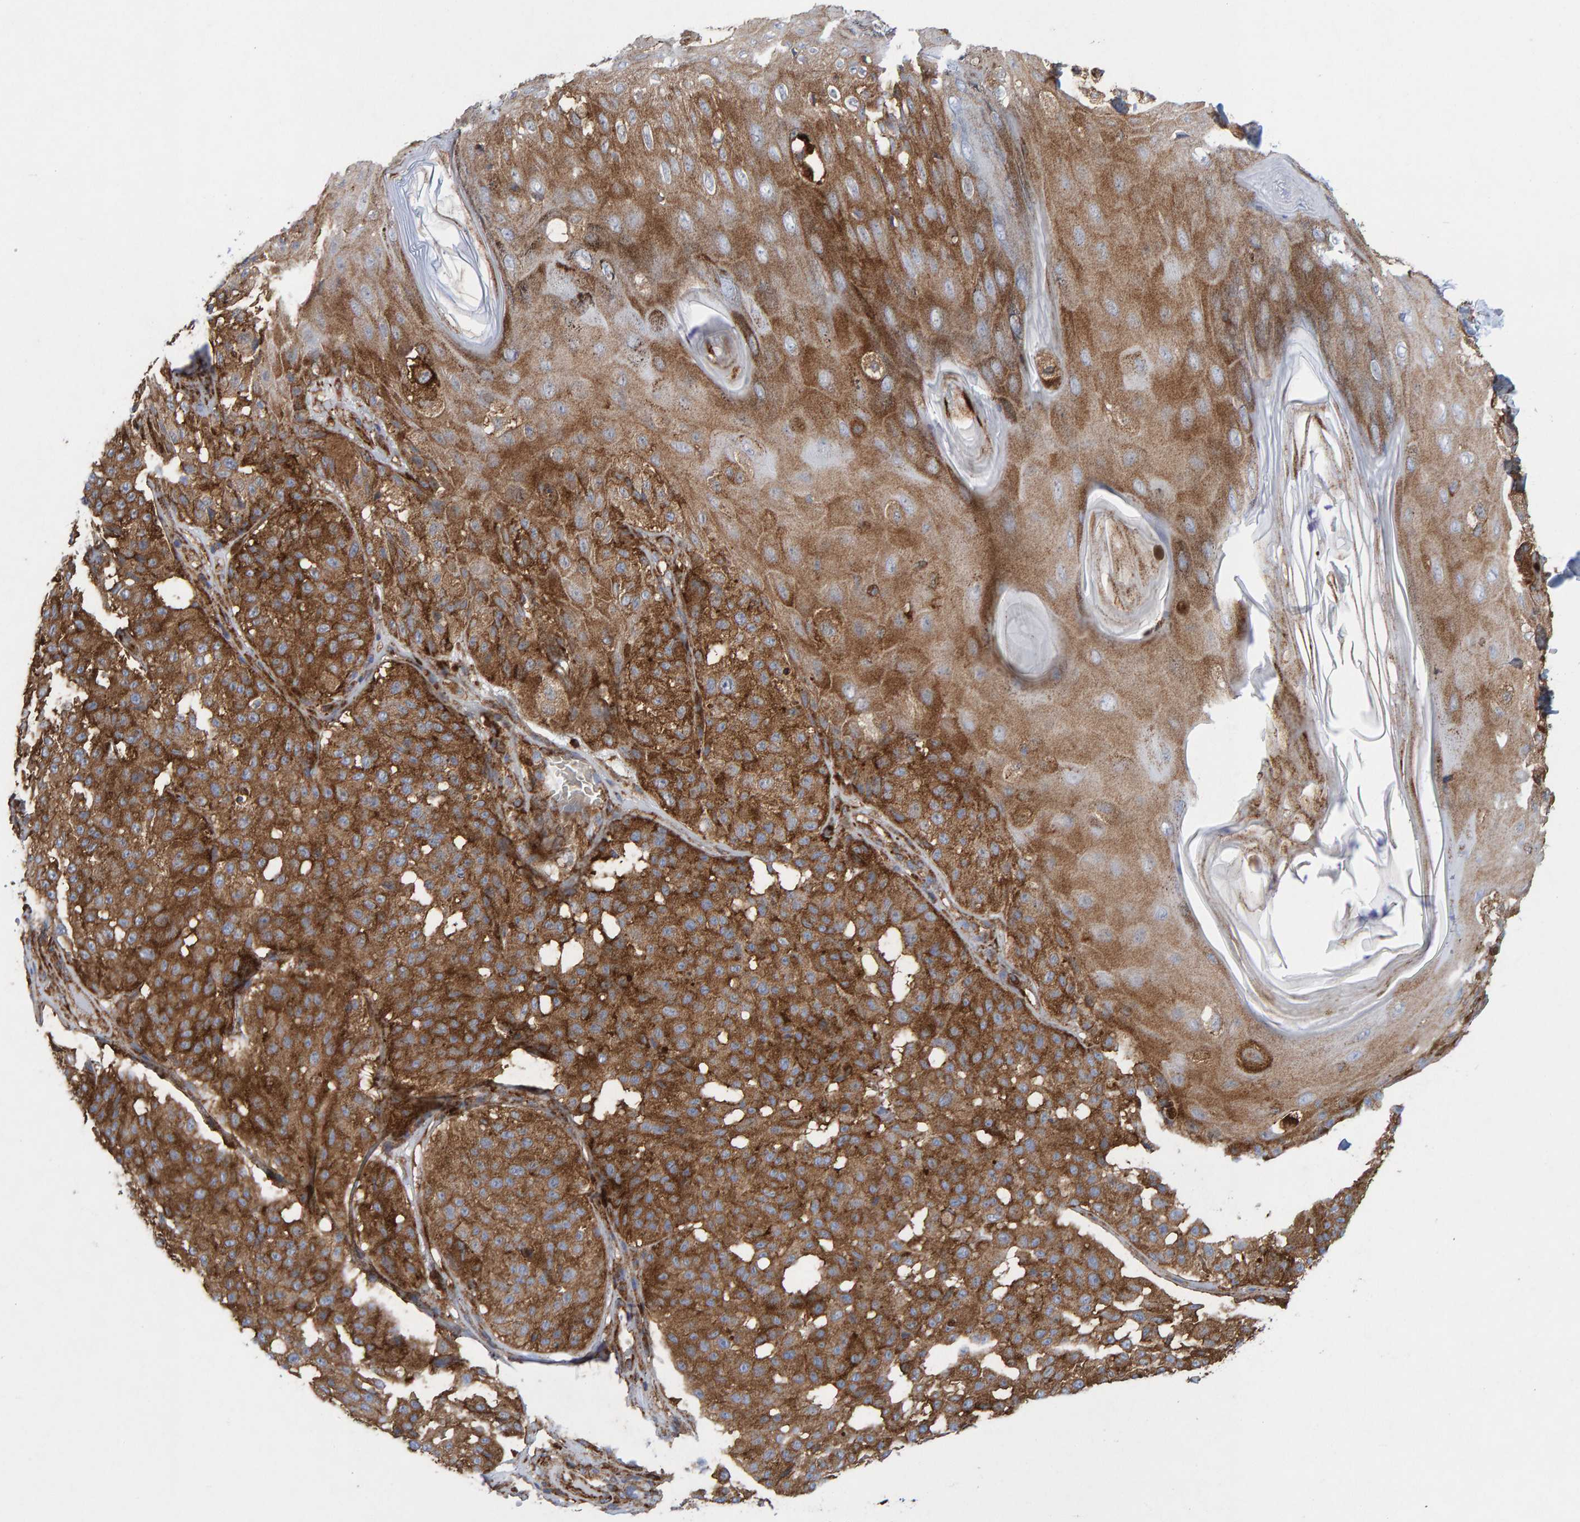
{"staining": {"intensity": "strong", "quantity": ">75%", "location": "cytoplasmic/membranous"}, "tissue": "melanoma", "cell_type": "Tumor cells", "image_type": "cancer", "snomed": [{"axis": "morphology", "description": "Malignant melanoma, NOS"}, {"axis": "topography", "description": "Skin"}], "caption": "Approximately >75% of tumor cells in human melanoma reveal strong cytoplasmic/membranous protein staining as visualized by brown immunohistochemical staining.", "gene": "MVP", "patient": {"sex": "female", "age": 46}}